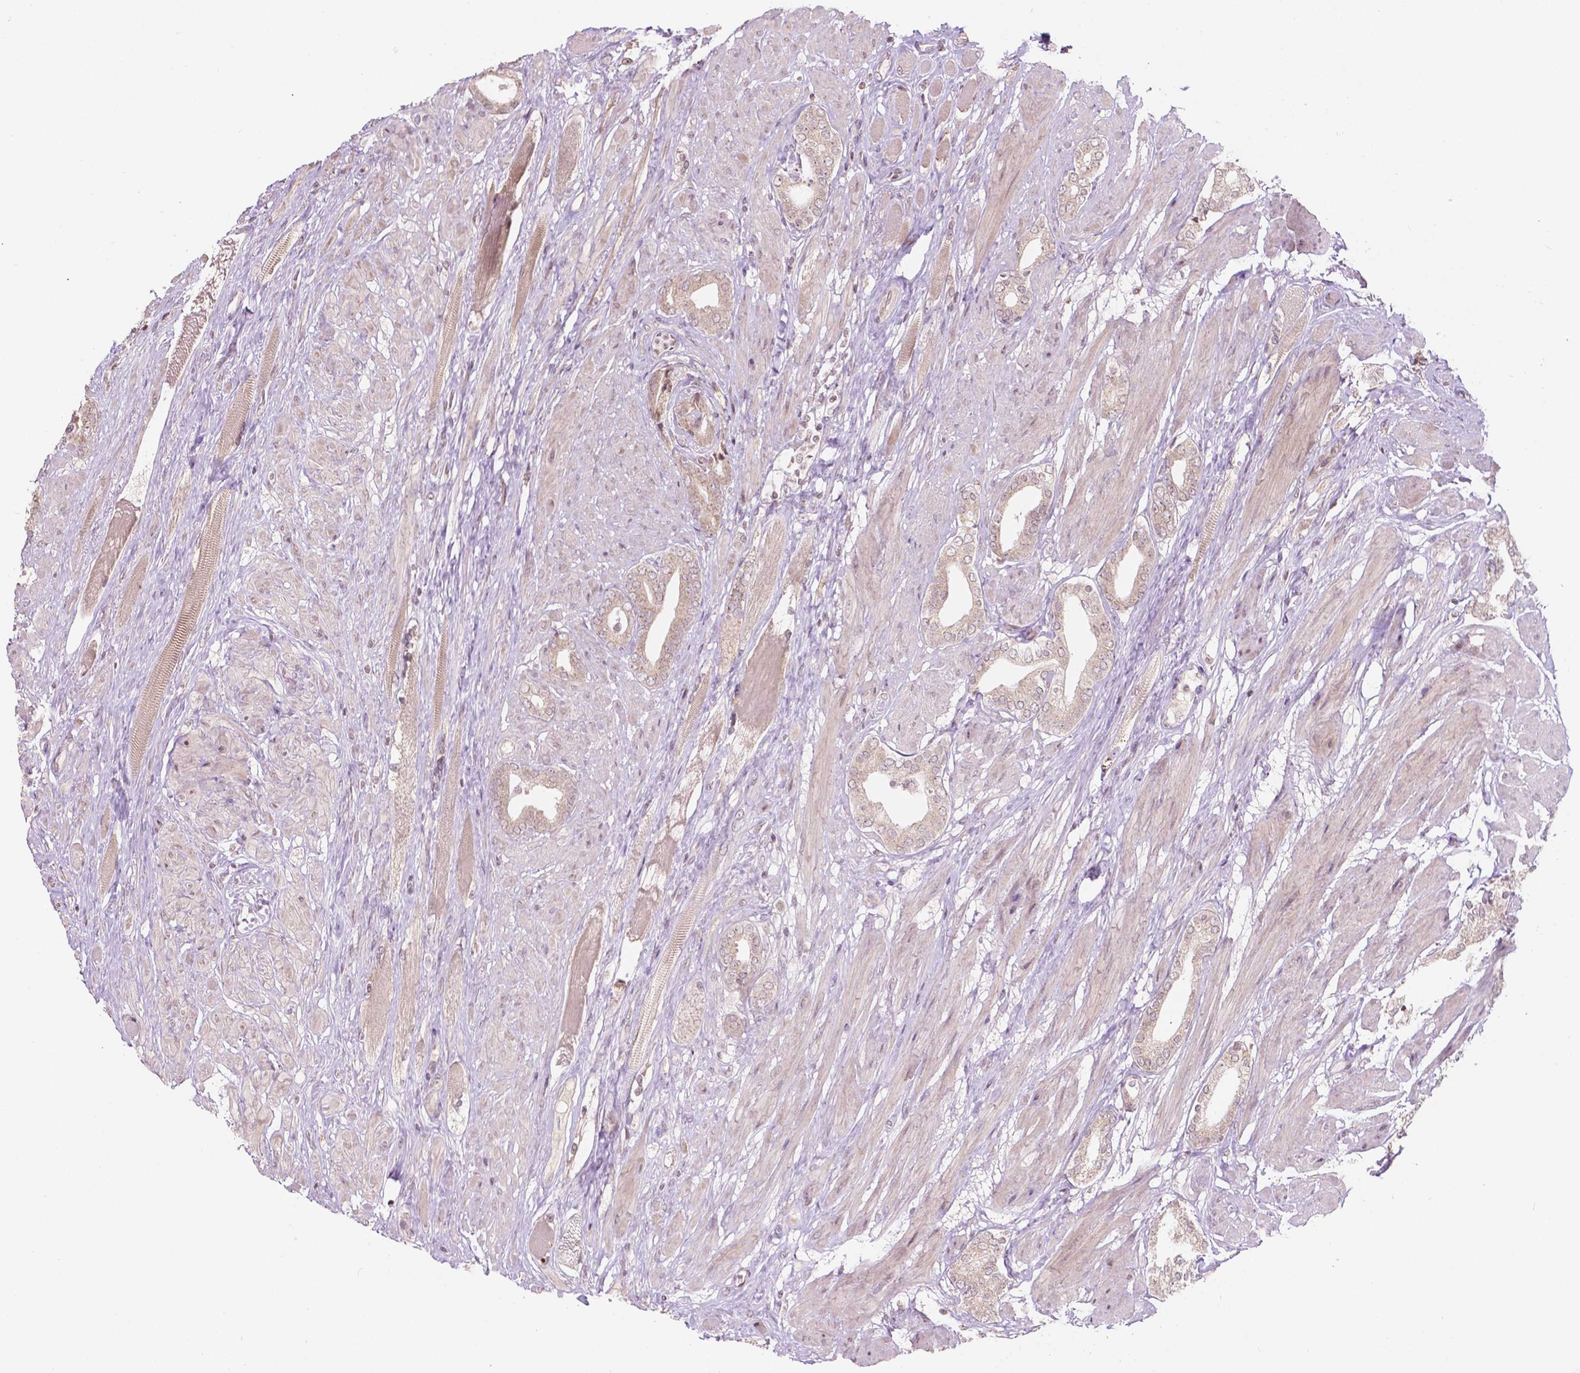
{"staining": {"intensity": "weak", "quantity": ">75%", "location": "cytoplasmic/membranous"}, "tissue": "prostate cancer", "cell_type": "Tumor cells", "image_type": "cancer", "snomed": [{"axis": "morphology", "description": "Adenocarcinoma, High grade"}, {"axis": "topography", "description": "Prostate"}], "caption": "High-power microscopy captured an IHC photomicrograph of prostate cancer (high-grade adenocarcinoma), revealing weak cytoplasmic/membranous staining in approximately >75% of tumor cells.", "gene": "NOS1AP", "patient": {"sex": "male", "age": 56}}